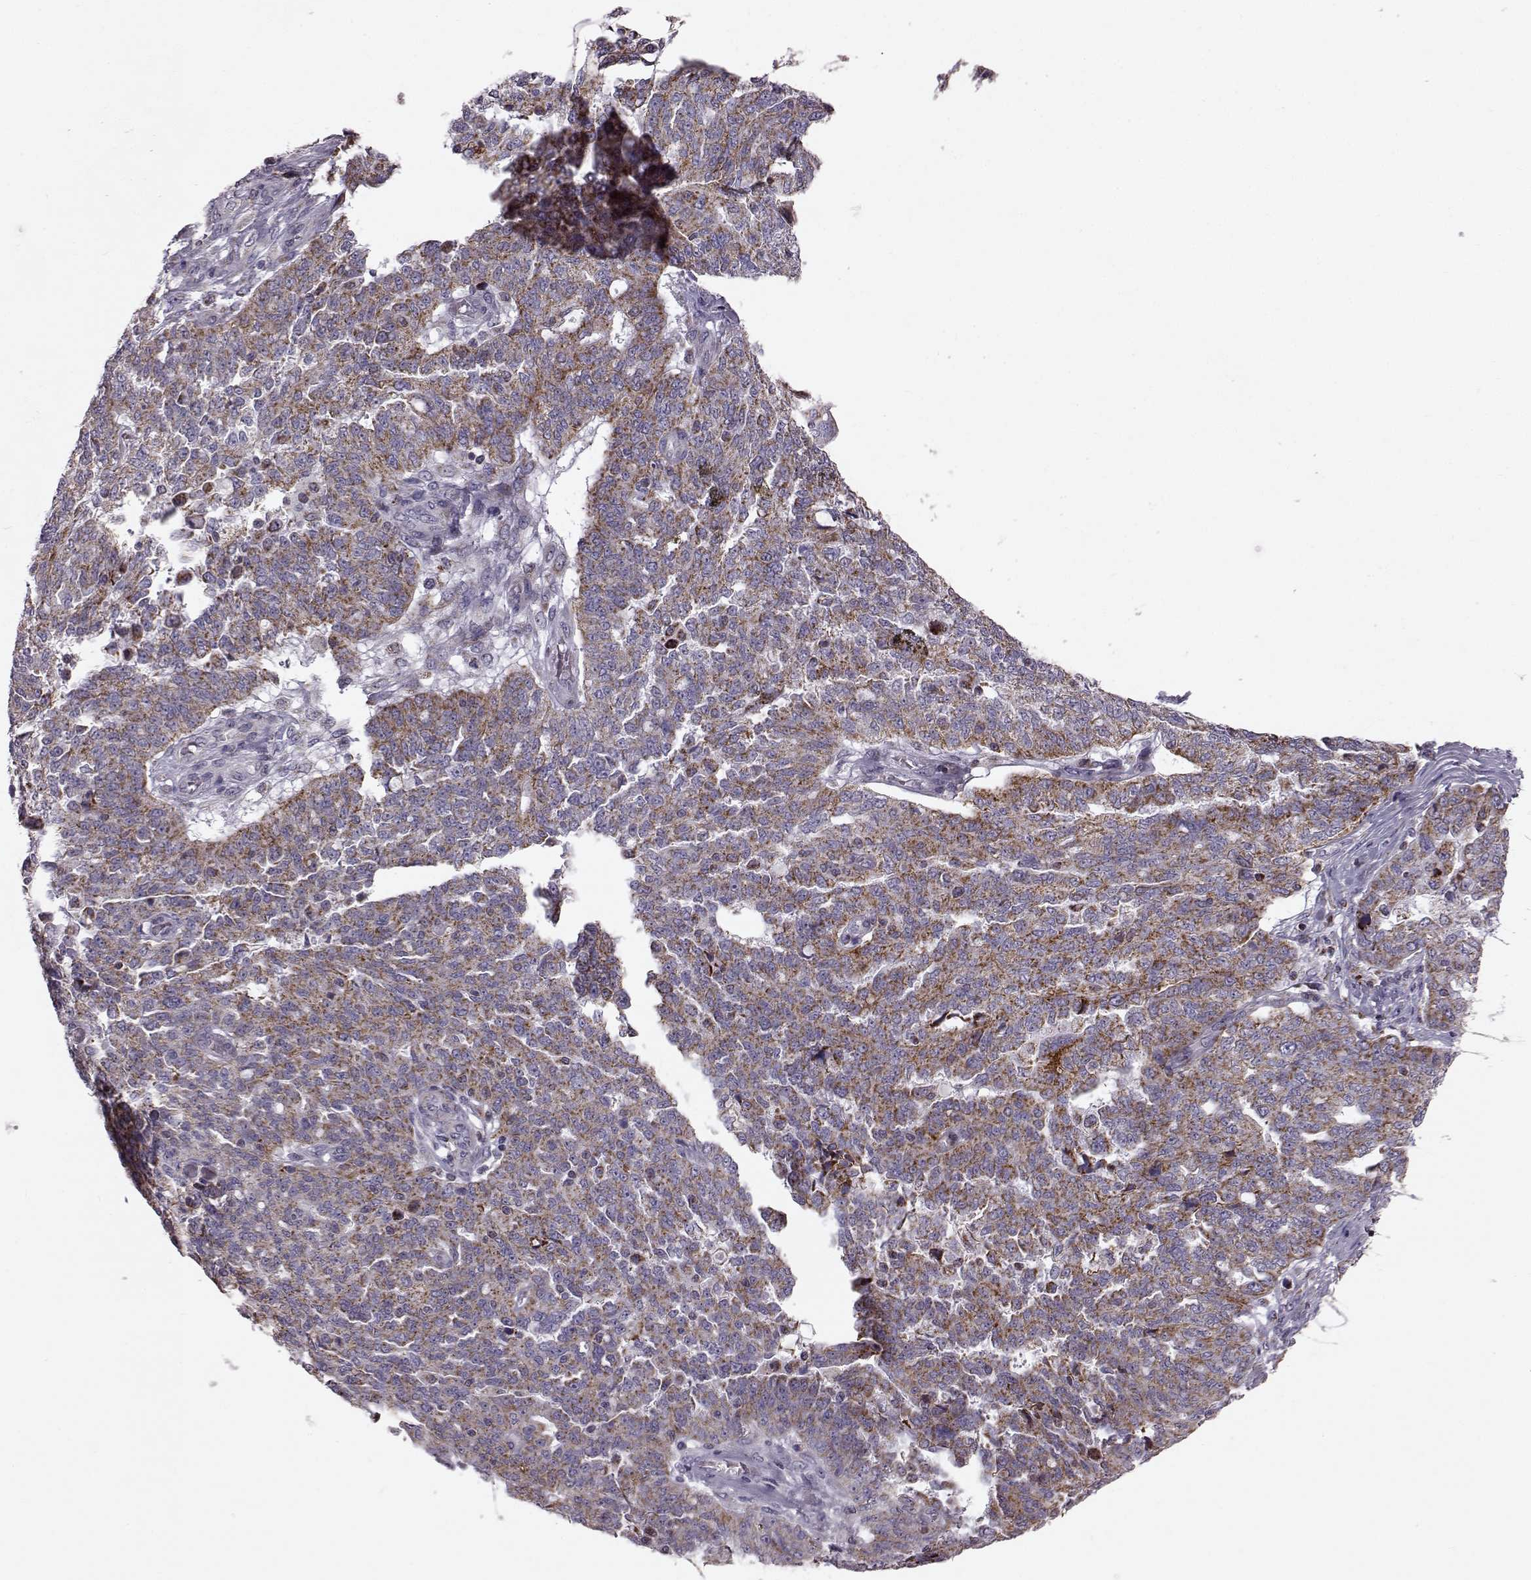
{"staining": {"intensity": "moderate", "quantity": ">75%", "location": "cytoplasmic/membranous"}, "tissue": "ovarian cancer", "cell_type": "Tumor cells", "image_type": "cancer", "snomed": [{"axis": "morphology", "description": "Cystadenocarcinoma, serous, NOS"}, {"axis": "topography", "description": "Ovary"}], "caption": "Protein analysis of serous cystadenocarcinoma (ovarian) tissue demonstrates moderate cytoplasmic/membranous staining in about >75% of tumor cells.", "gene": "ATP5MF", "patient": {"sex": "female", "age": 67}}